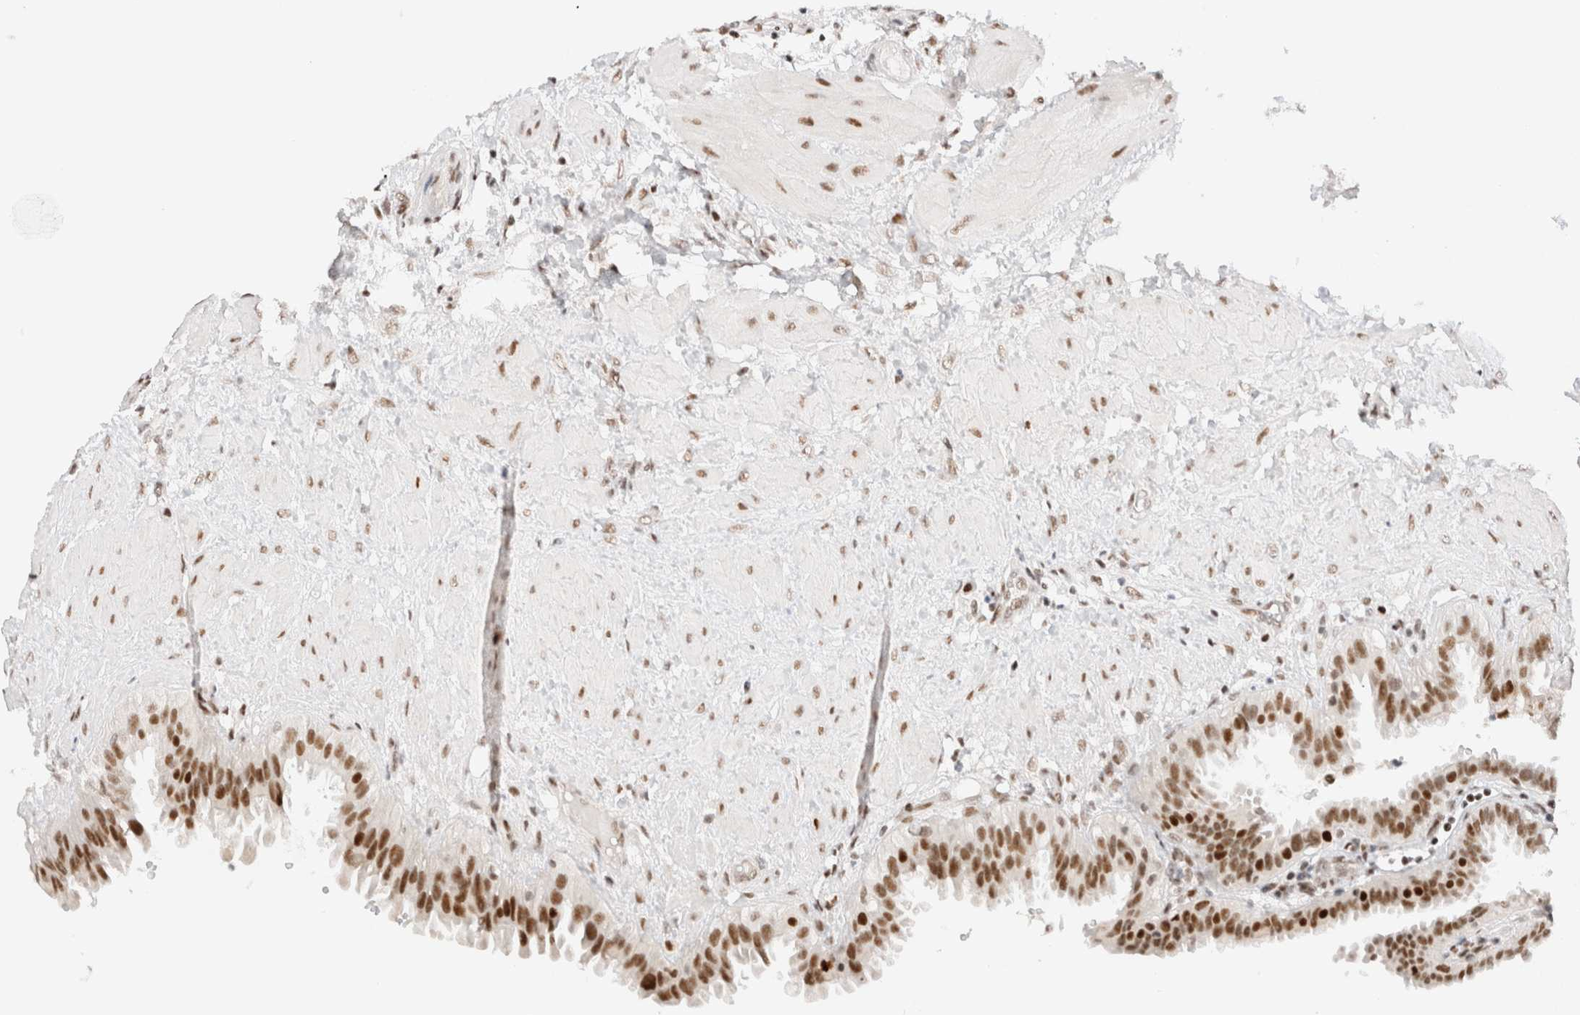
{"staining": {"intensity": "strong", "quantity": ">75%", "location": "nuclear"}, "tissue": "fallopian tube", "cell_type": "Glandular cells", "image_type": "normal", "snomed": [{"axis": "morphology", "description": "Normal tissue, NOS"}, {"axis": "topography", "description": "Fallopian tube"}, {"axis": "topography", "description": "Placenta"}], "caption": "Immunohistochemistry image of normal fallopian tube stained for a protein (brown), which exhibits high levels of strong nuclear staining in approximately >75% of glandular cells.", "gene": "ZNF282", "patient": {"sex": "female", "age": 34}}